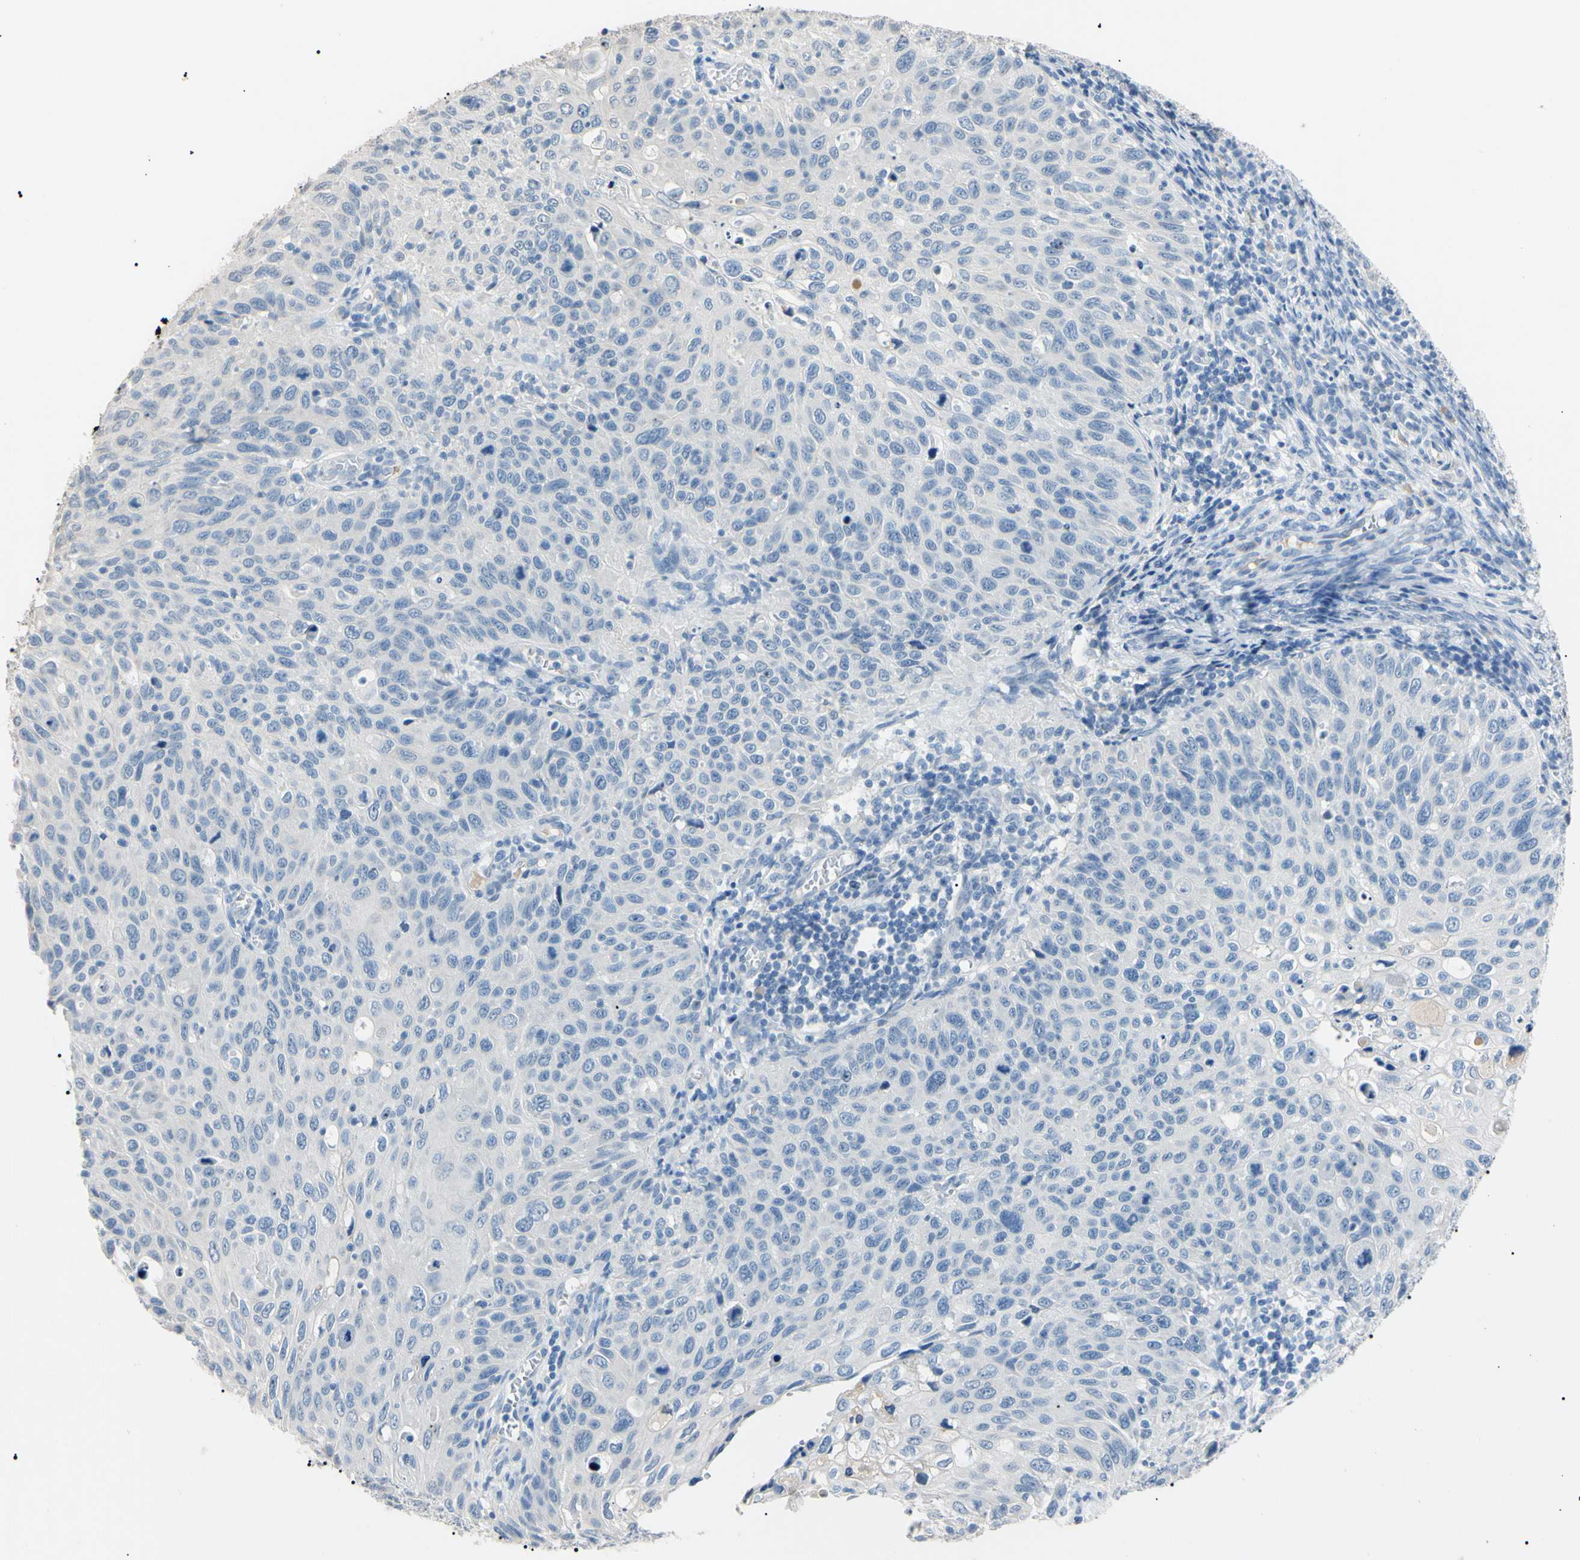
{"staining": {"intensity": "negative", "quantity": "none", "location": "none"}, "tissue": "cervical cancer", "cell_type": "Tumor cells", "image_type": "cancer", "snomed": [{"axis": "morphology", "description": "Squamous cell carcinoma, NOS"}, {"axis": "topography", "description": "Cervix"}], "caption": "An immunohistochemistry (IHC) photomicrograph of cervical cancer is shown. There is no staining in tumor cells of cervical cancer.", "gene": "CGB3", "patient": {"sex": "female", "age": 70}}